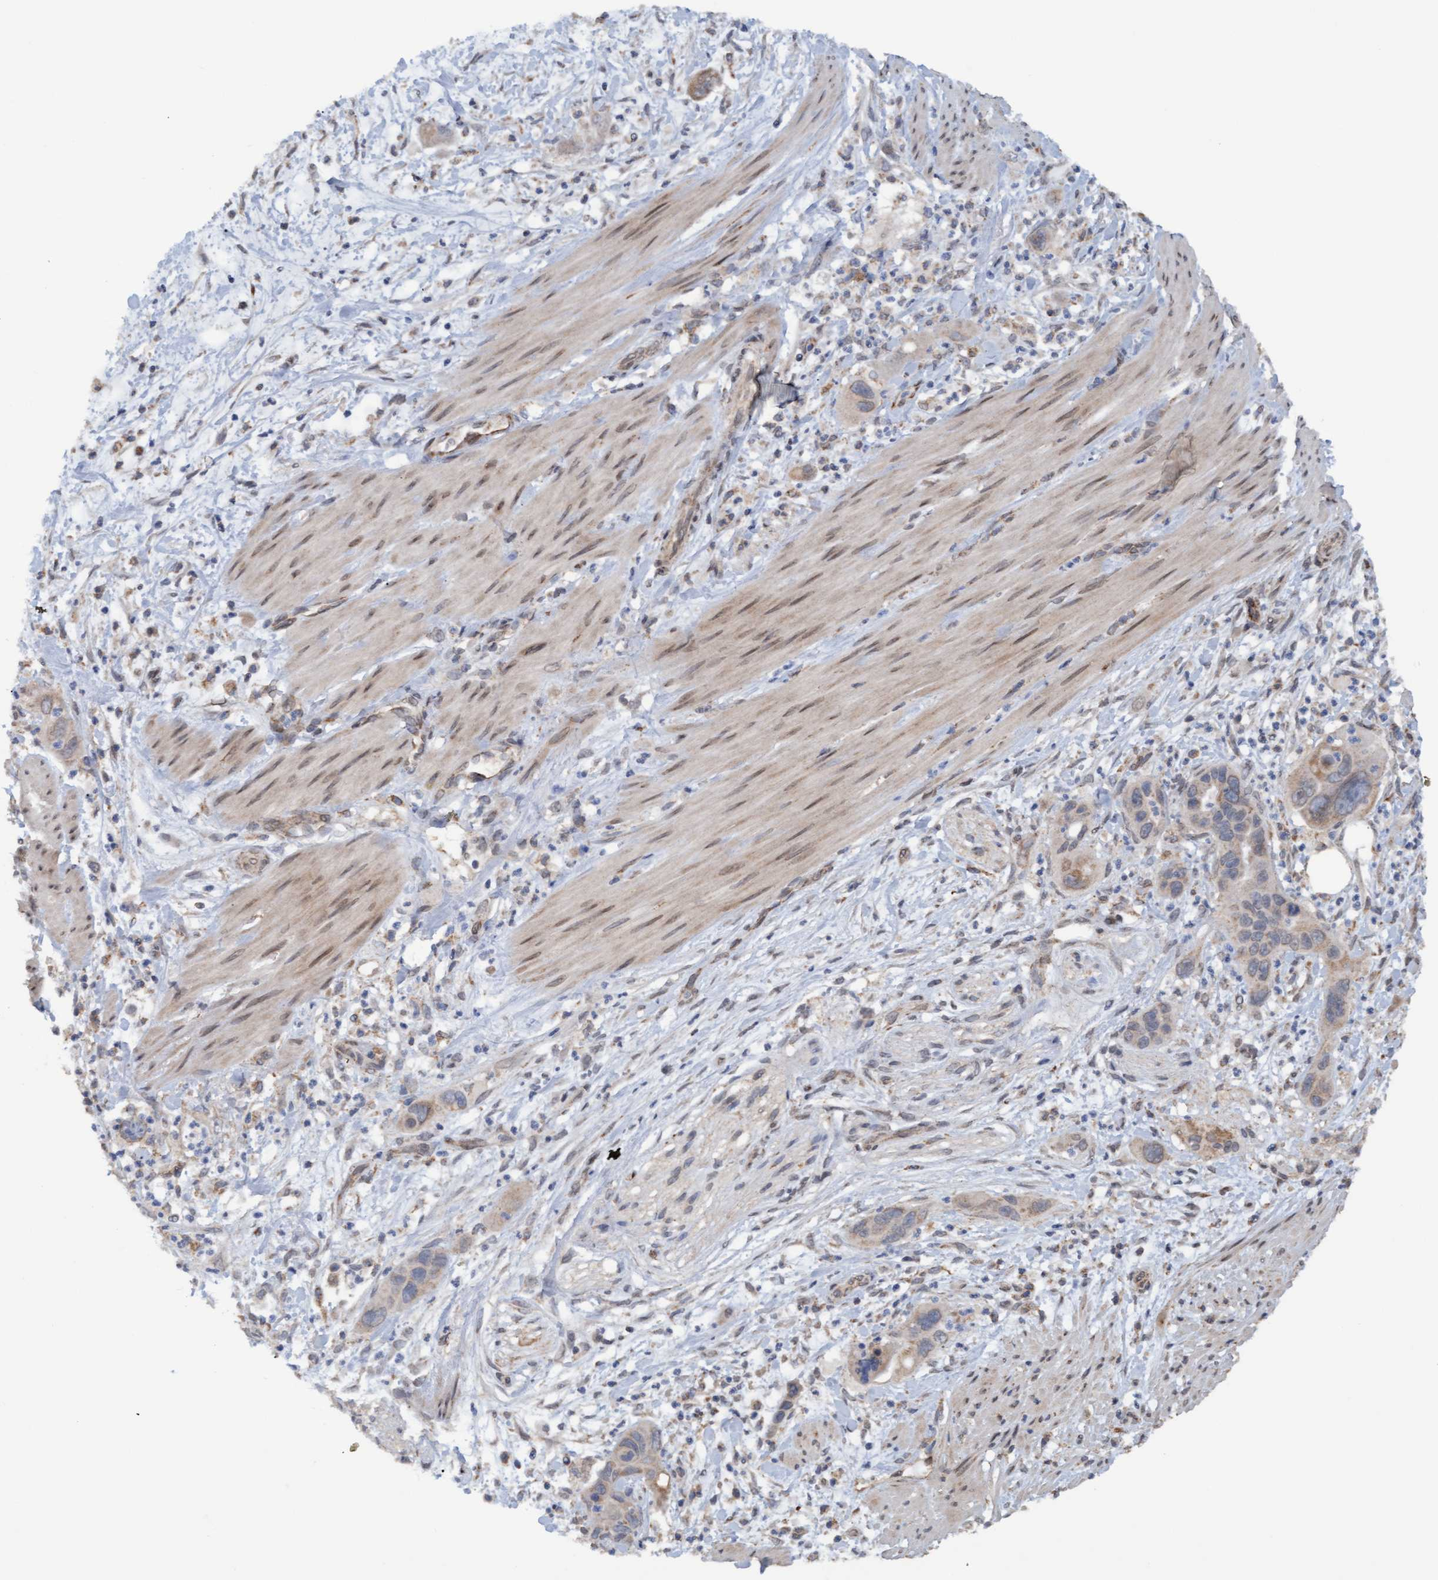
{"staining": {"intensity": "weak", "quantity": ">75%", "location": "cytoplasmic/membranous"}, "tissue": "pancreatic cancer", "cell_type": "Tumor cells", "image_type": "cancer", "snomed": [{"axis": "morphology", "description": "Adenocarcinoma, NOS"}, {"axis": "topography", "description": "Pancreas"}], "caption": "This photomicrograph reveals pancreatic cancer (adenocarcinoma) stained with IHC to label a protein in brown. The cytoplasmic/membranous of tumor cells show weak positivity for the protein. Nuclei are counter-stained blue.", "gene": "MGLL", "patient": {"sex": "female", "age": 71}}